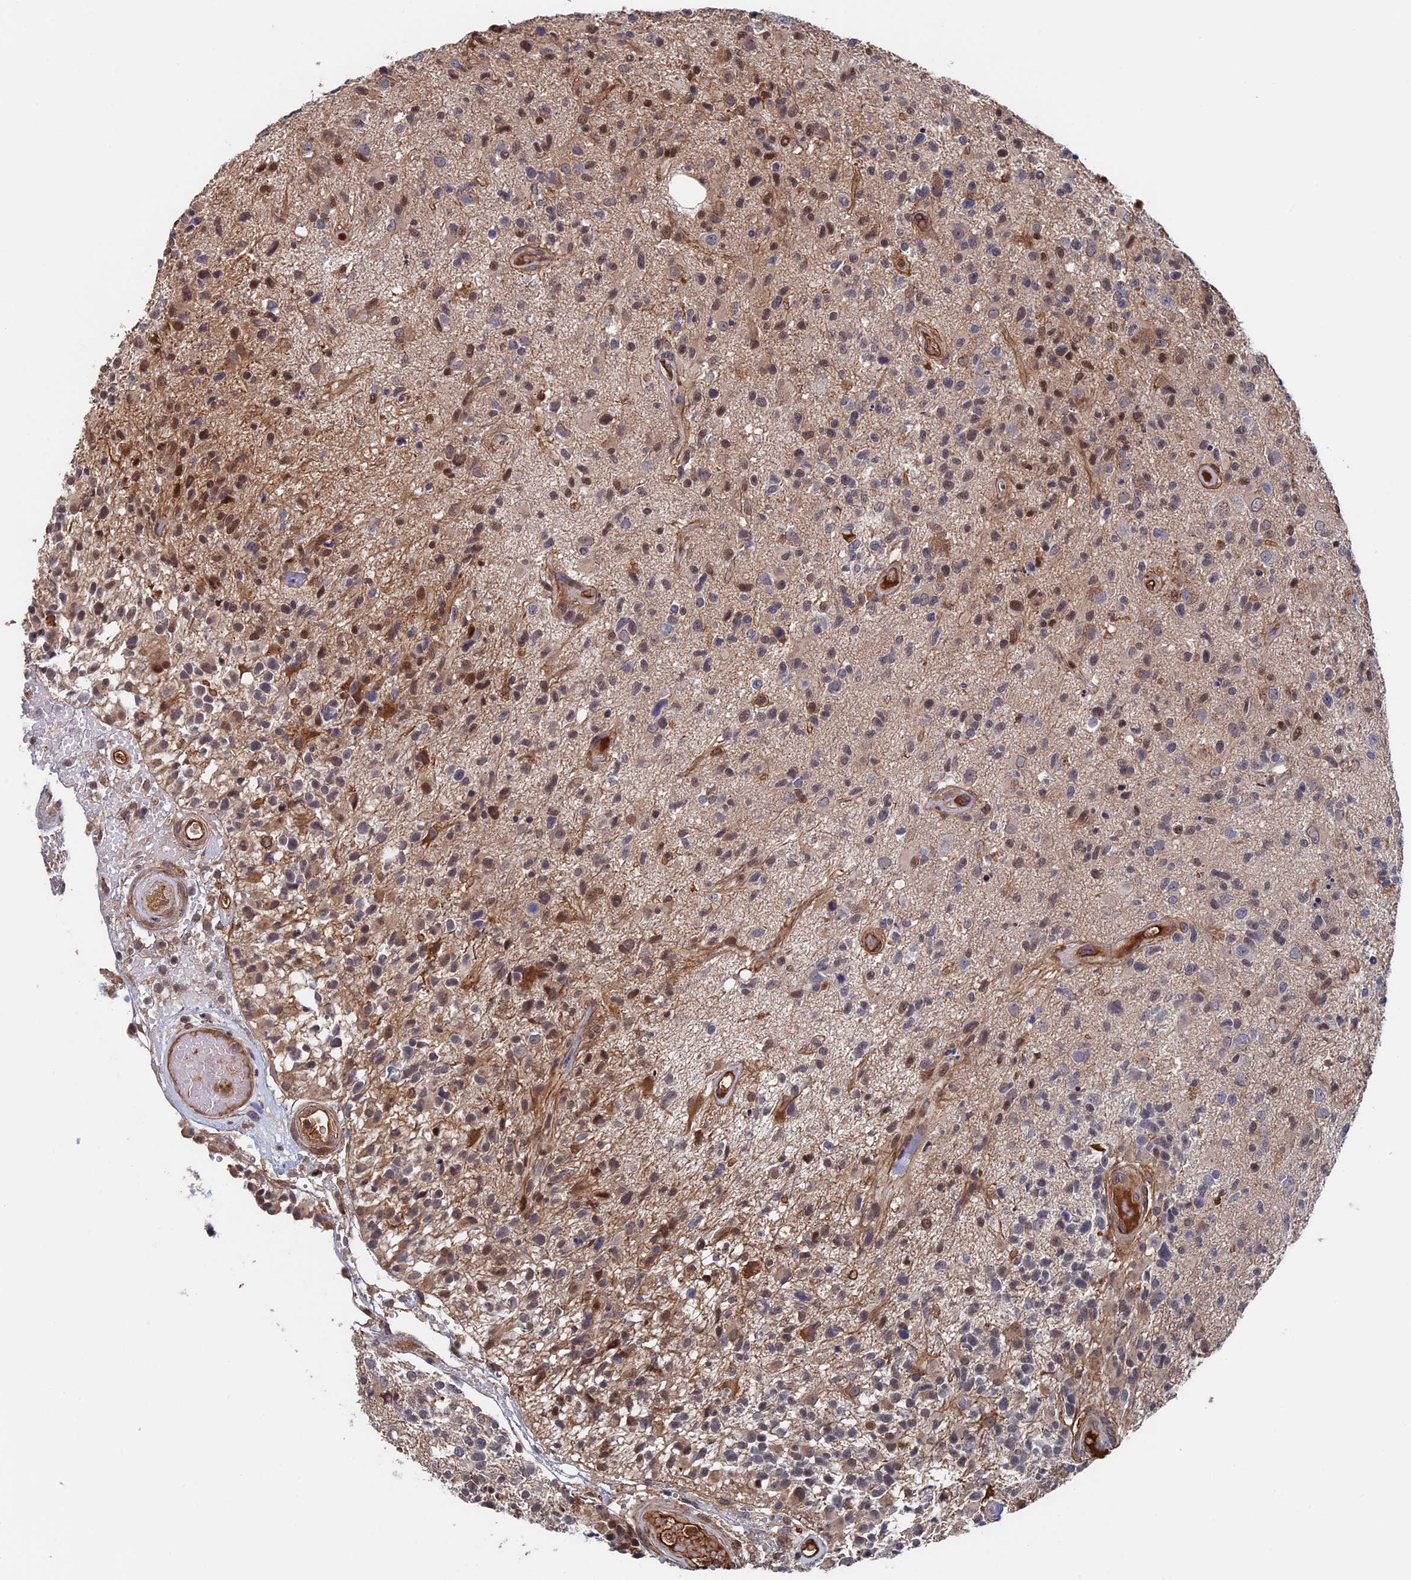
{"staining": {"intensity": "moderate", "quantity": "<25%", "location": "cytoplasmic/membranous,nuclear"}, "tissue": "glioma", "cell_type": "Tumor cells", "image_type": "cancer", "snomed": [{"axis": "morphology", "description": "Glioma, malignant, High grade"}, {"axis": "morphology", "description": "Glioblastoma, NOS"}, {"axis": "topography", "description": "Brain"}], "caption": "Approximately <25% of tumor cells in glioma exhibit moderate cytoplasmic/membranous and nuclear protein expression as visualized by brown immunohistochemical staining.", "gene": "RPUSD1", "patient": {"sex": "male", "age": 60}}